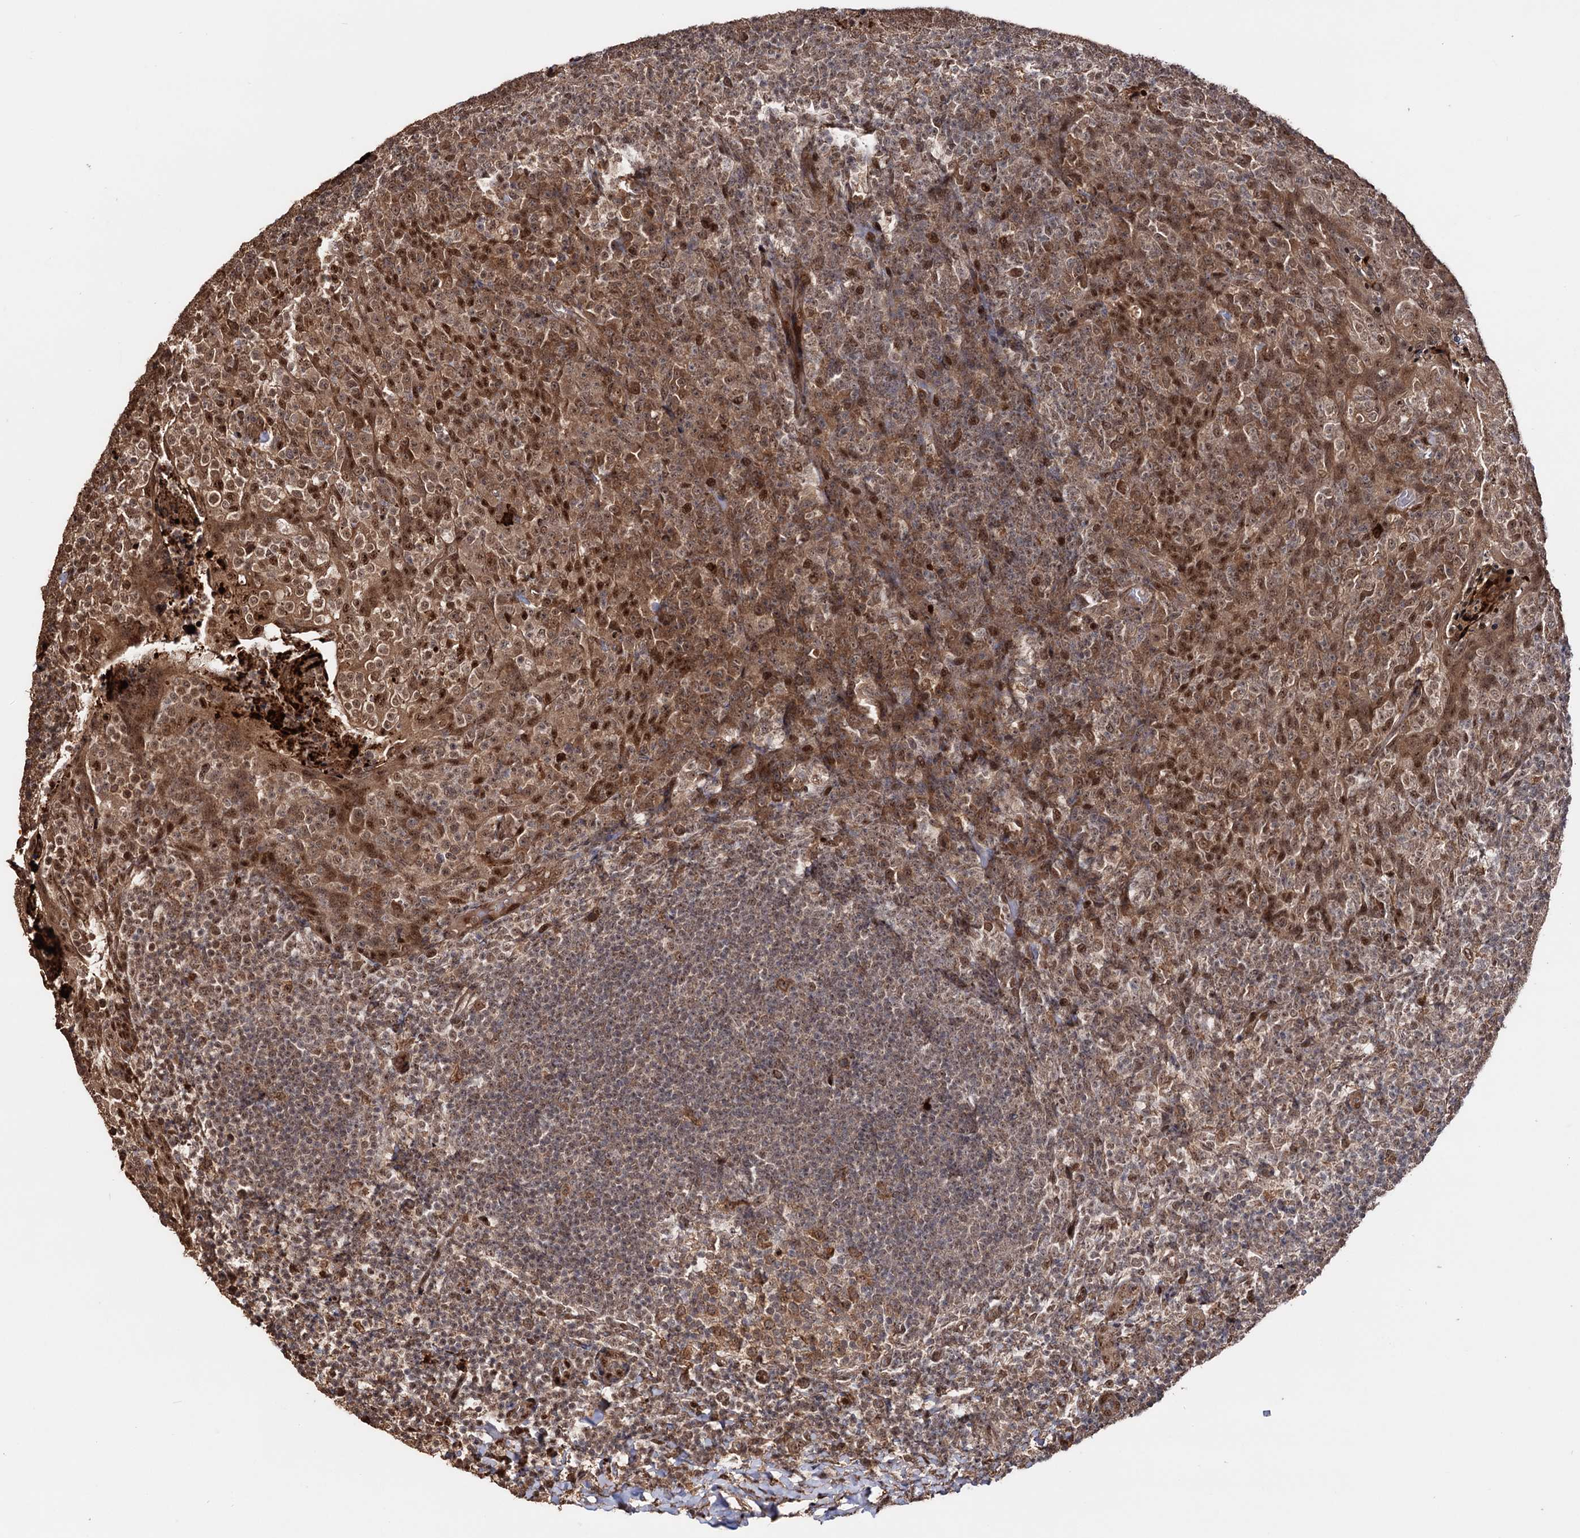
{"staining": {"intensity": "moderate", "quantity": "25%-75%", "location": "cytoplasmic/membranous,nuclear"}, "tissue": "tonsil", "cell_type": "Germinal center cells", "image_type": "normal", "snomed": [{"axis": "morphology", "description": "Normal tissue, NOS"}, {"axis": "topography", "description": "Tonsil"}], "caption": "Human tonsil stained with a brown dye demonstrates moderate cytoplasmic/membranous,nuclear positive staining in approximately 25%-75% of germinal center cells.", "gene": "PIGB", "patient": {"sex": "female", "age": 10}}